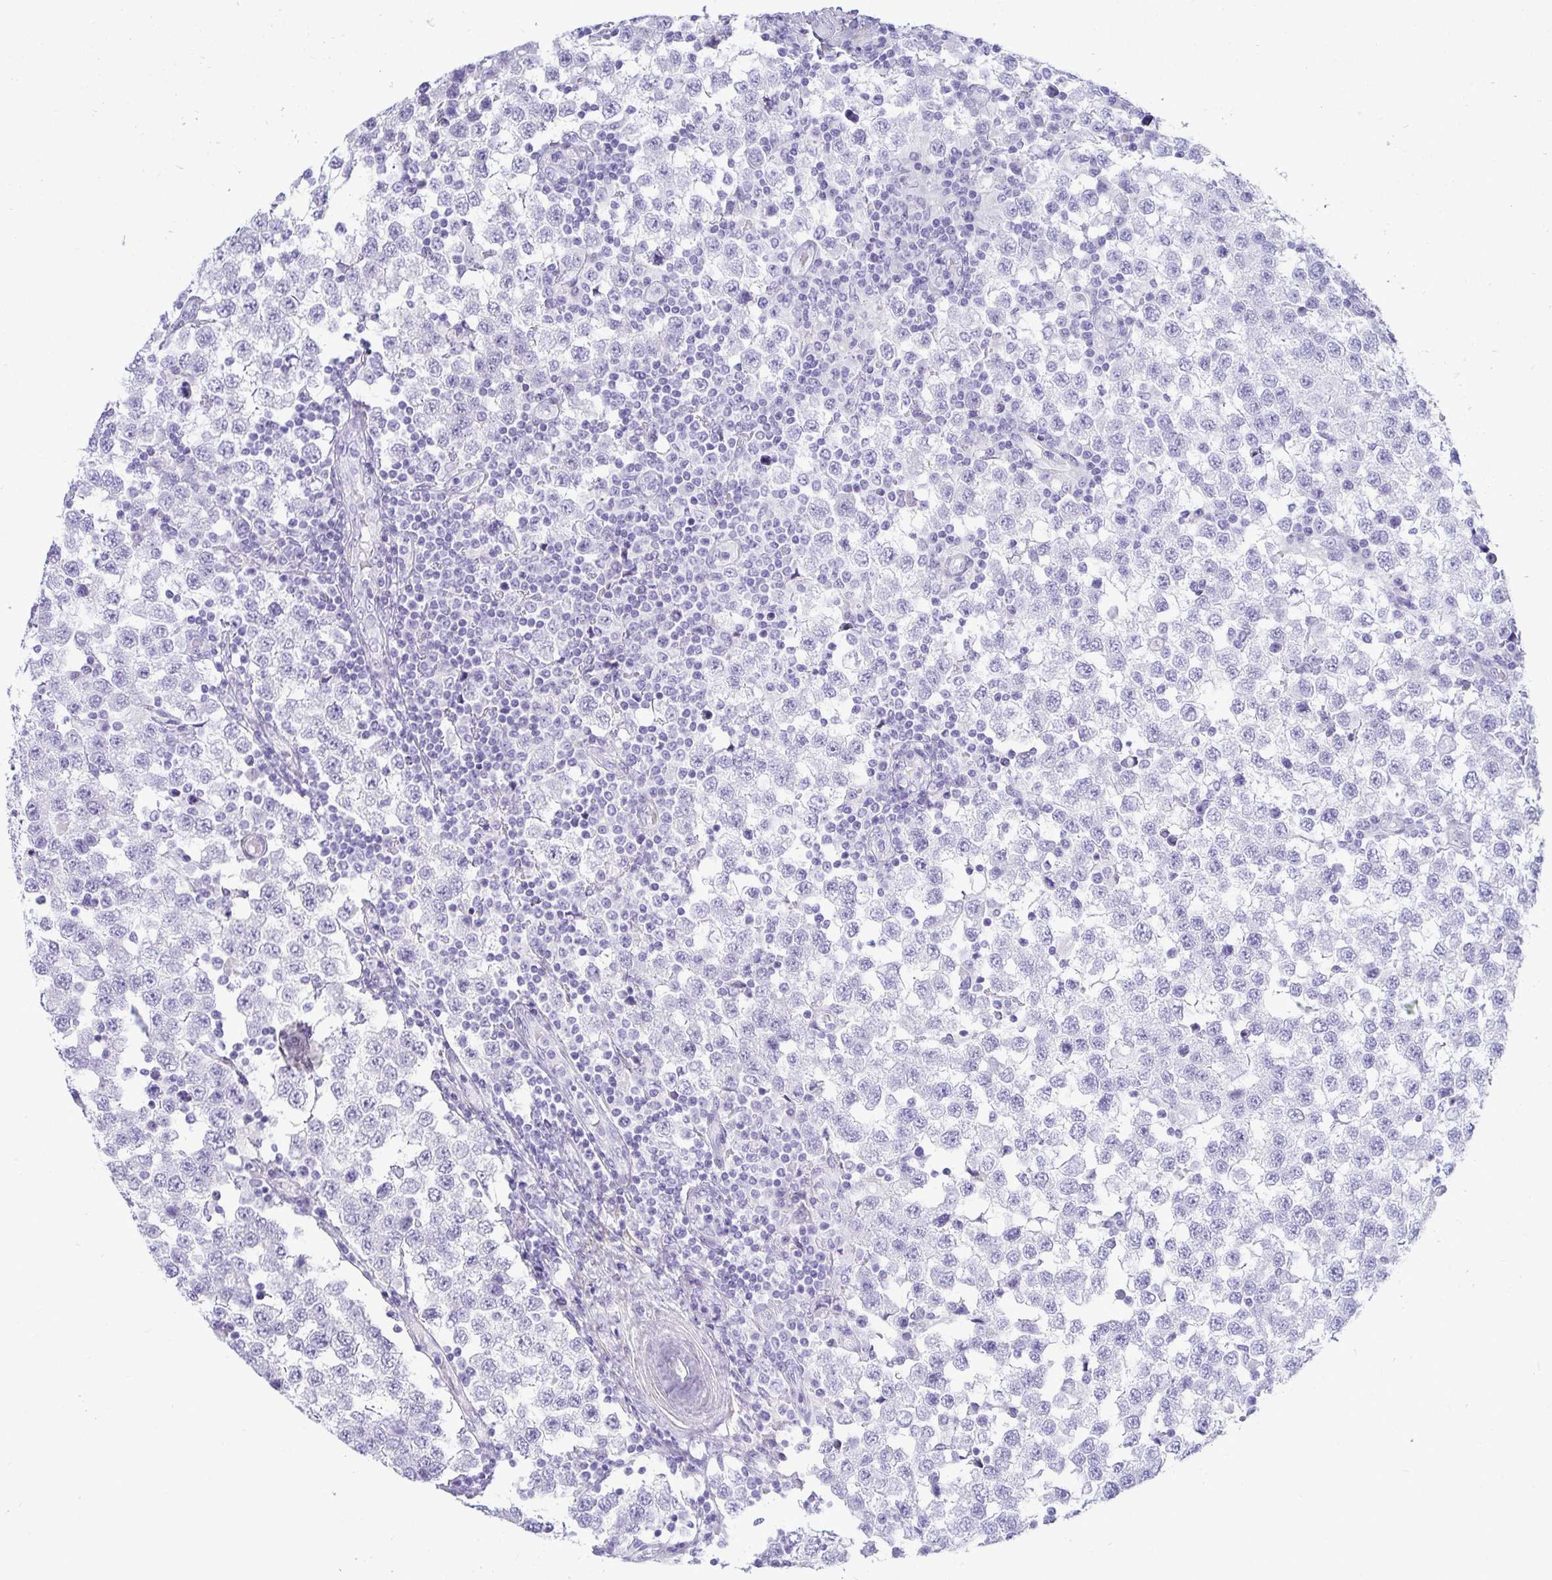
{"staining": {"intensity": "negative", "quantity": "none", "location": "none"}, "tissue": "testis cancer", "cell_type": "Tumor cells", "image_type": "cancer", "snomed": [{"axis": "morphology", "description": "Seminoma, NOS"}, {"axis": "topography", "description": "Testis"}], "caption": "This micrograph is of testis seminoma stained with immunohistochemistry (IHC) to label a protein in brown with the nuclei are counter-stained blue. There is no positivity in tumor cells.", "gene": "HSPB6", "patient": {"sex": "male", "age": 34}}